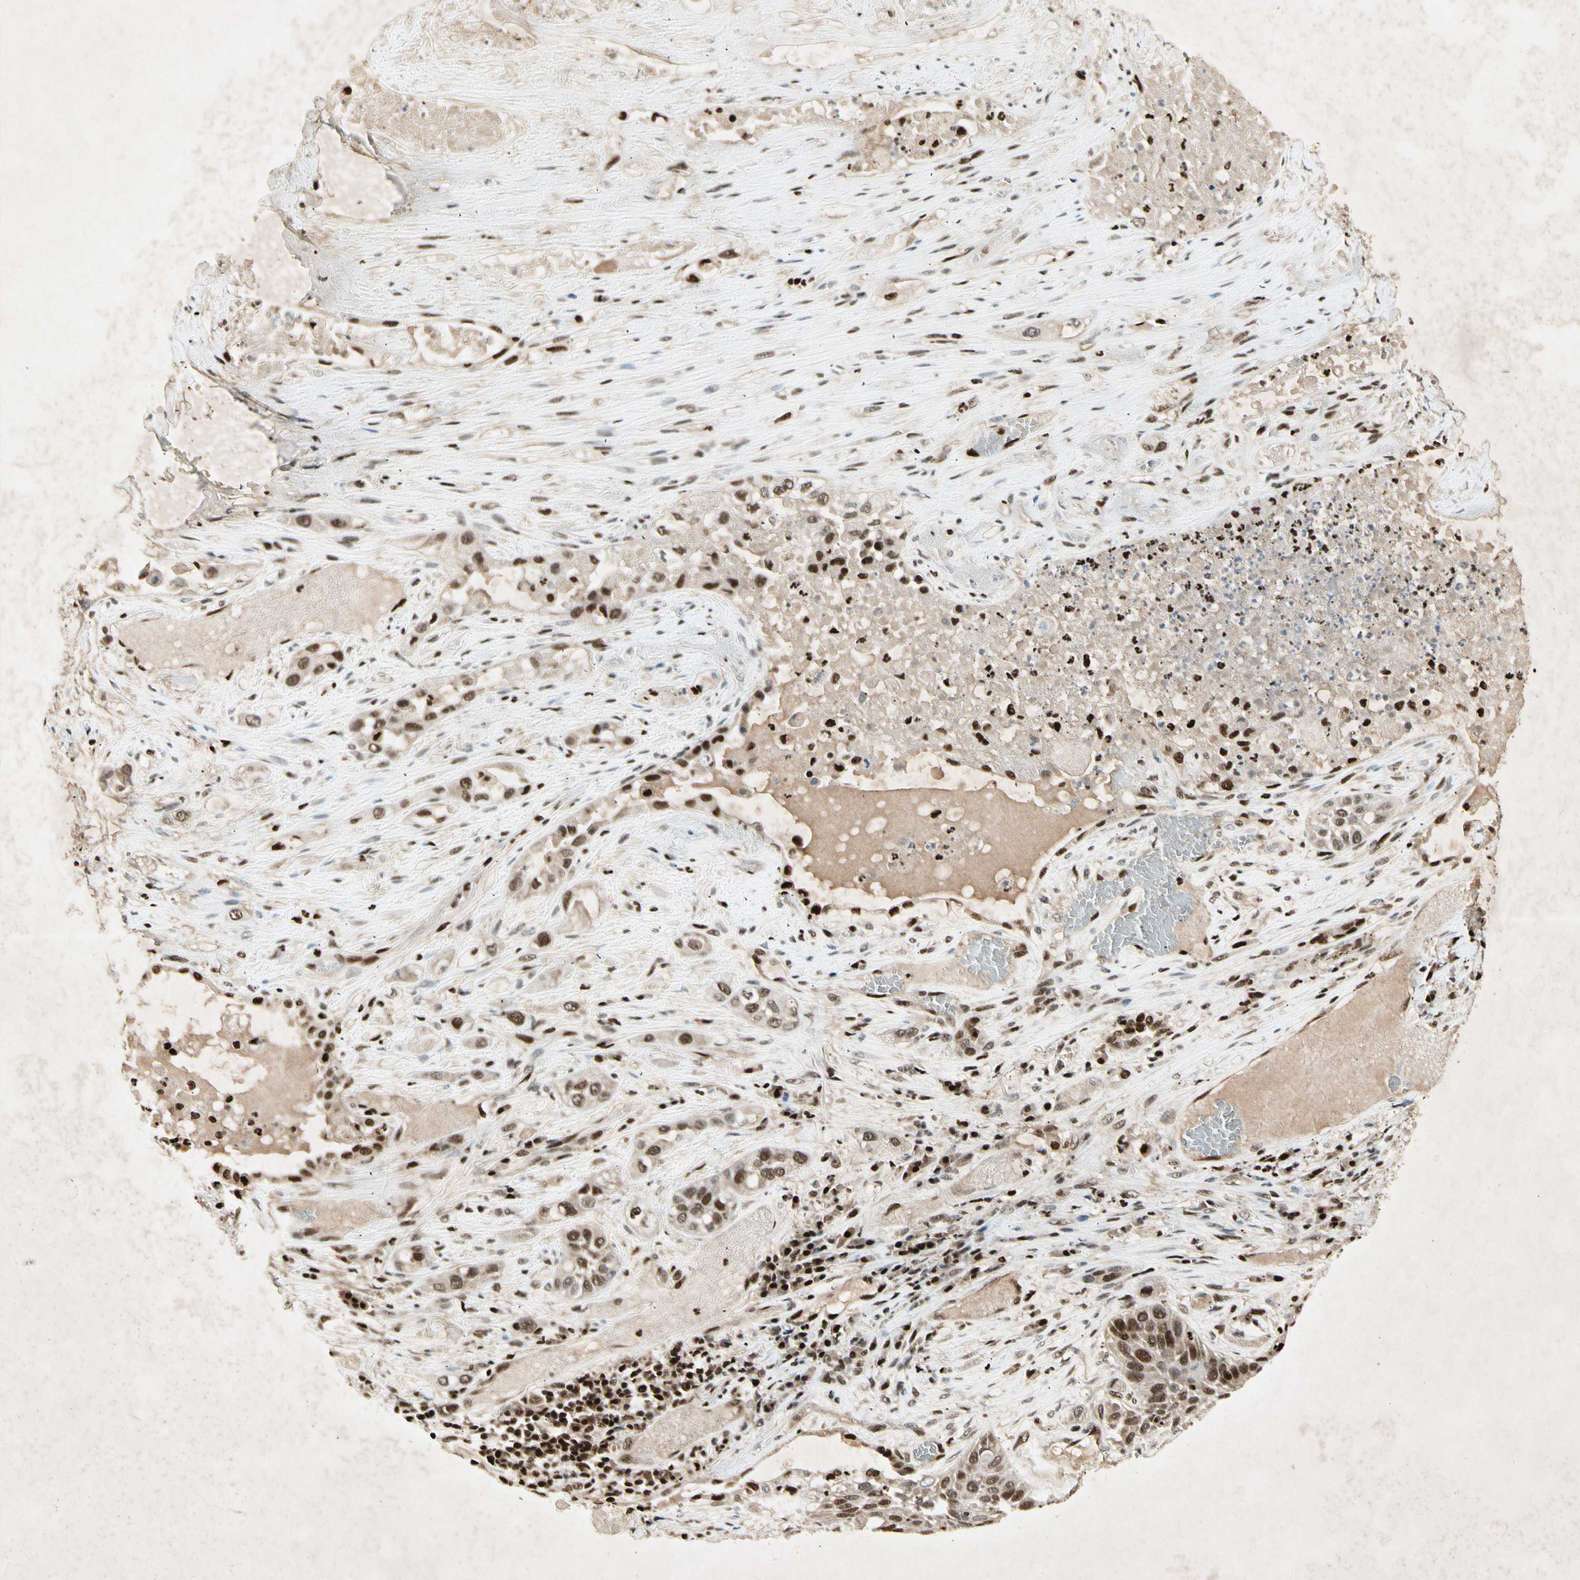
{"staining": {"intensity": "strong", "quantity": ">75%", "location": "nuclear"}, "tissue": "lung cancer", "cell_type": "Tumor cells", "image_type": "cancer", "snomed": [{"axis": "morphology", "description": "Squamous cell carcinoma, NOS"}, {"axis": "topography", "description": "Lung"}], "caption": "About >75% of tumor cells in lung squamous cell carcinoma show strong nuclear protein positivity as visualized by brown immunohistochemical staining.", "gene": "RNF43", "patient": {"sex": "male", "age": 71}}